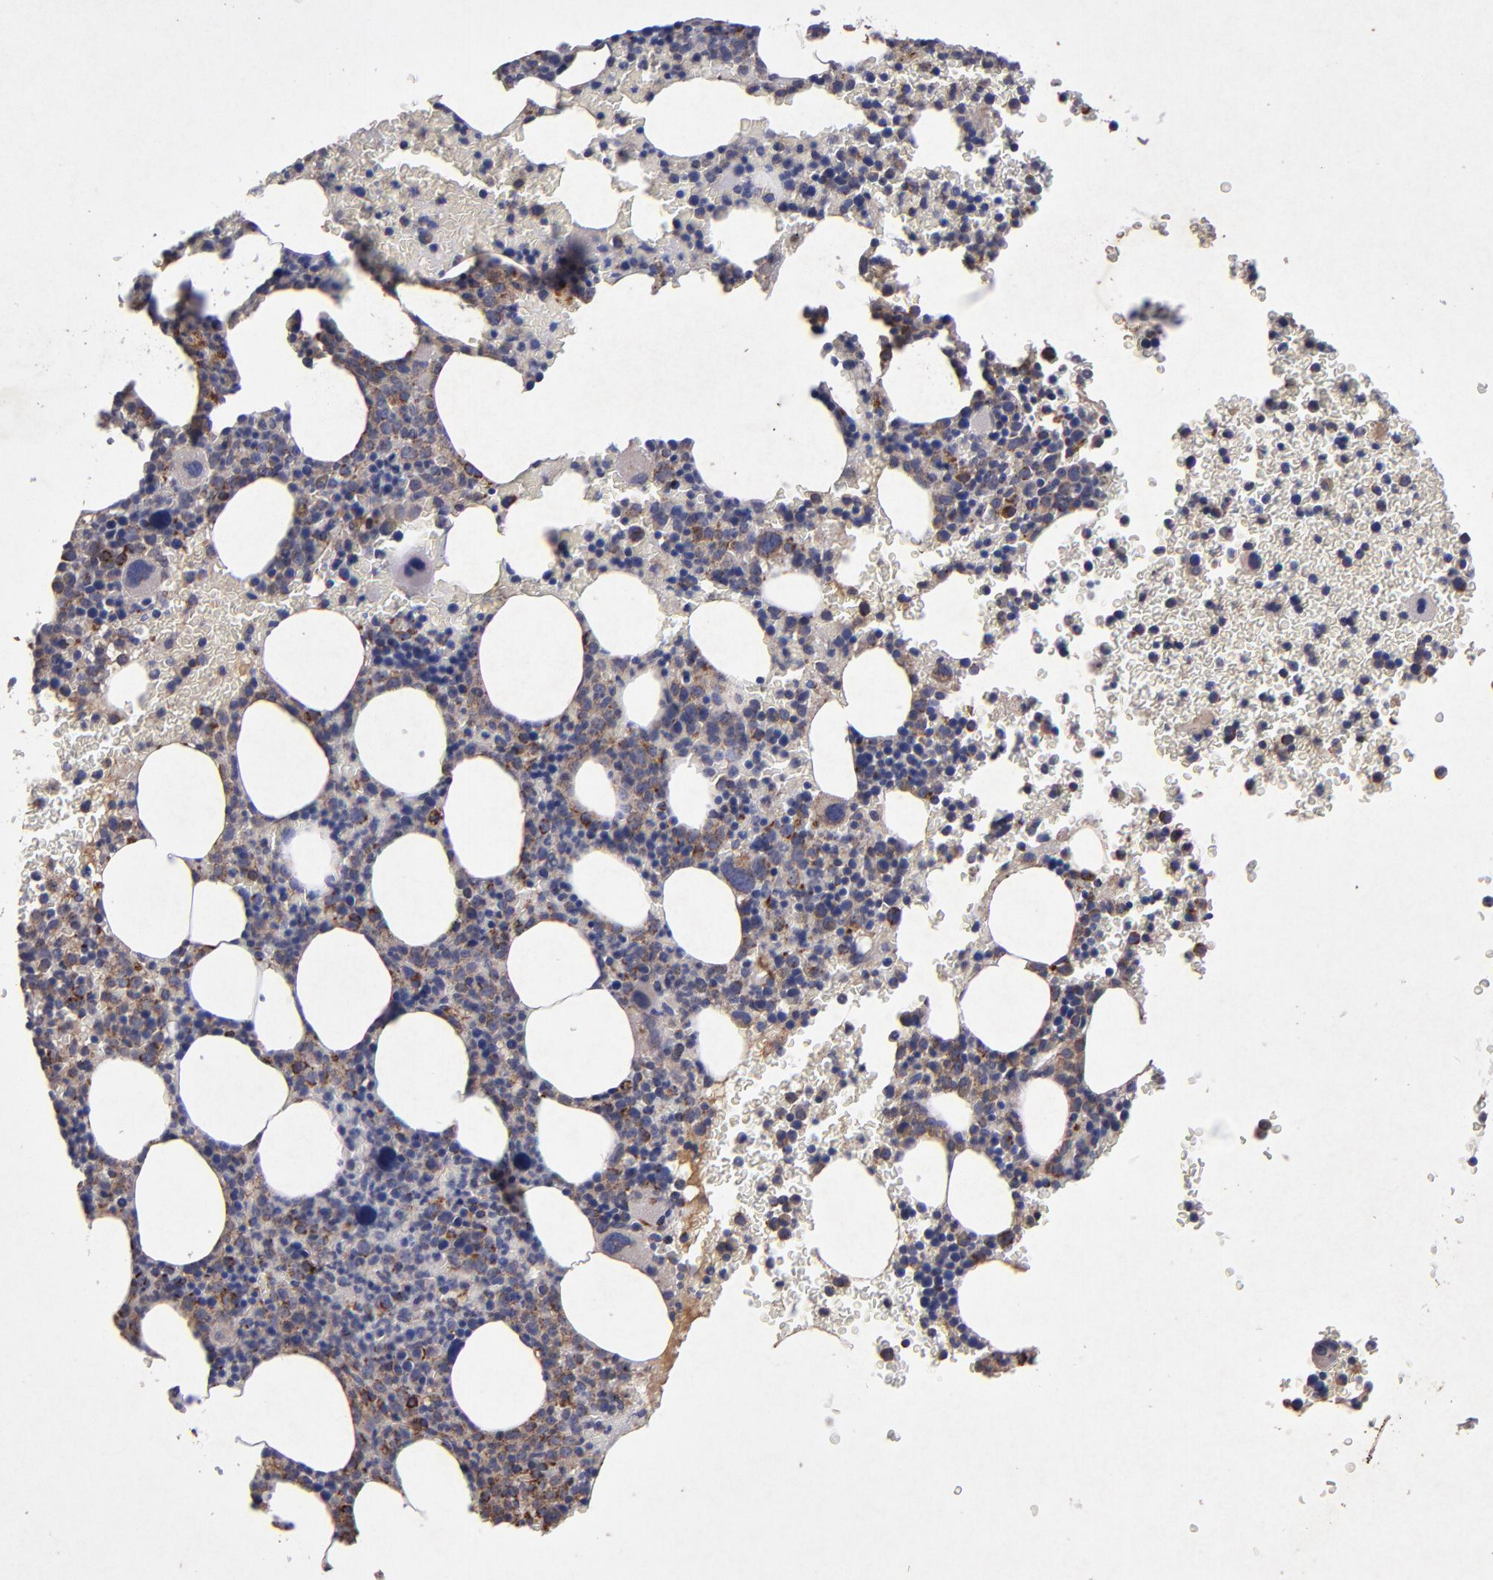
{"staining": {"intensity": "moderate", "quantity": "25%-75%", "location": "cytoplasmic/membranous"}, "tissue": "bone marrow", "cell_type": "Hematopoietic cells", "image_type": "normal", "snomed": [{"axis": "morphology", "description": "Normal tissue, NOS"}, {"axis": "topography", "description": "Bone marrow"}], "caption": "Immunohistochemical staining of normal human bone marrow shows 25%-75% levels of moderate cytoplasmic/membranous protein expression in about 25%-75% of hematopoietic cells.", "gene": "TIMM9", "patient": {"sex": "male", "age": 68}}